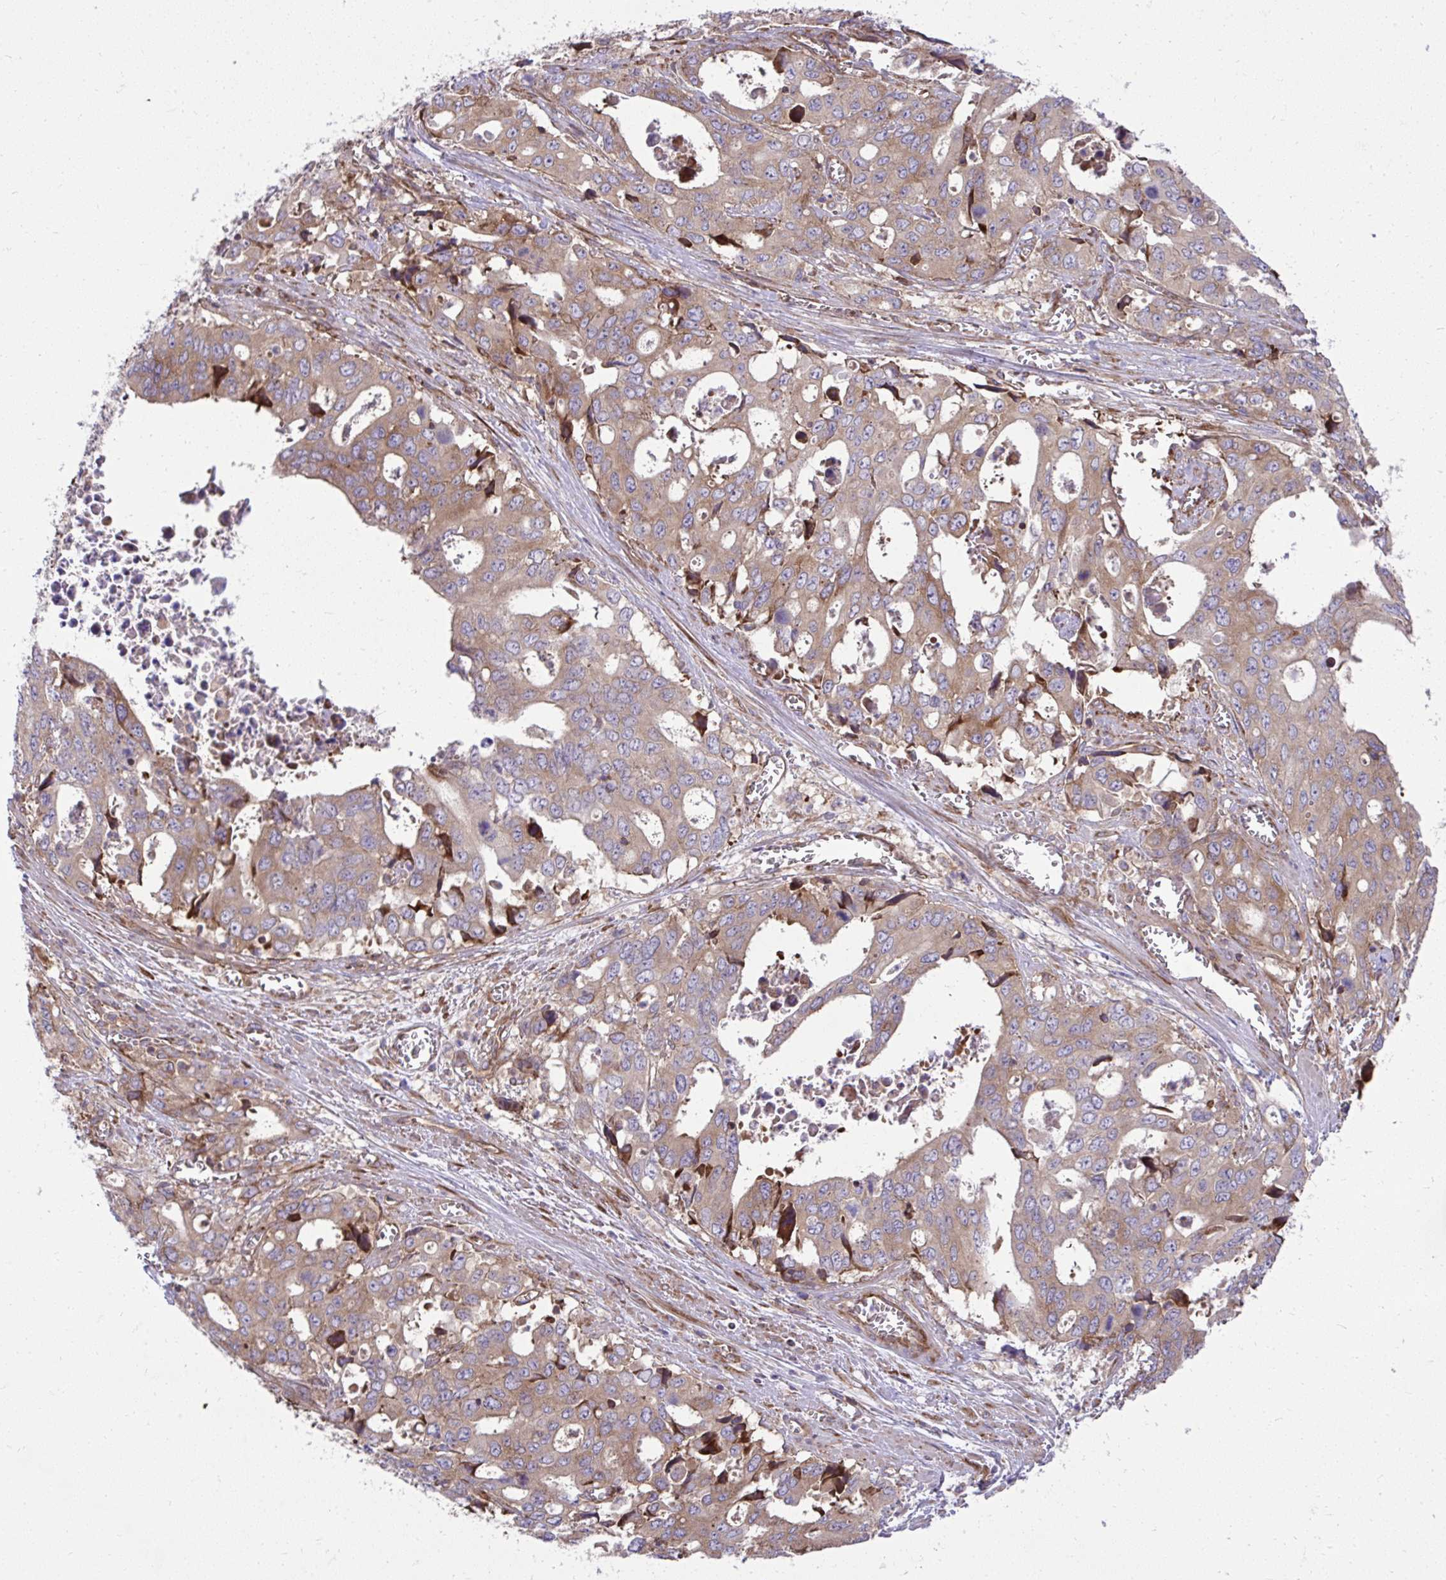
{"staining": {"intensity": "moderate", "quantity": ">75%", "location": "cytoplasmic/membranous"}, "tissue": "stomach cancer", "cell_type": "Tumor cells", "image_type": "cancer", "snomed": [{"axis": "morphology", "description": "Adenocarcinoma, NOS"}, {"axis": "topography", "description": "Stomach, upper"}], "caption": "Stomach adenocarcinoma was stained to show a protein in brown. There is medium levels of moderate cytoplasmic/membranous positivity in approximately >75% of tumor cells.", "gene": "NMNAT3", "patient": {"sex": "male", "age": 74}}